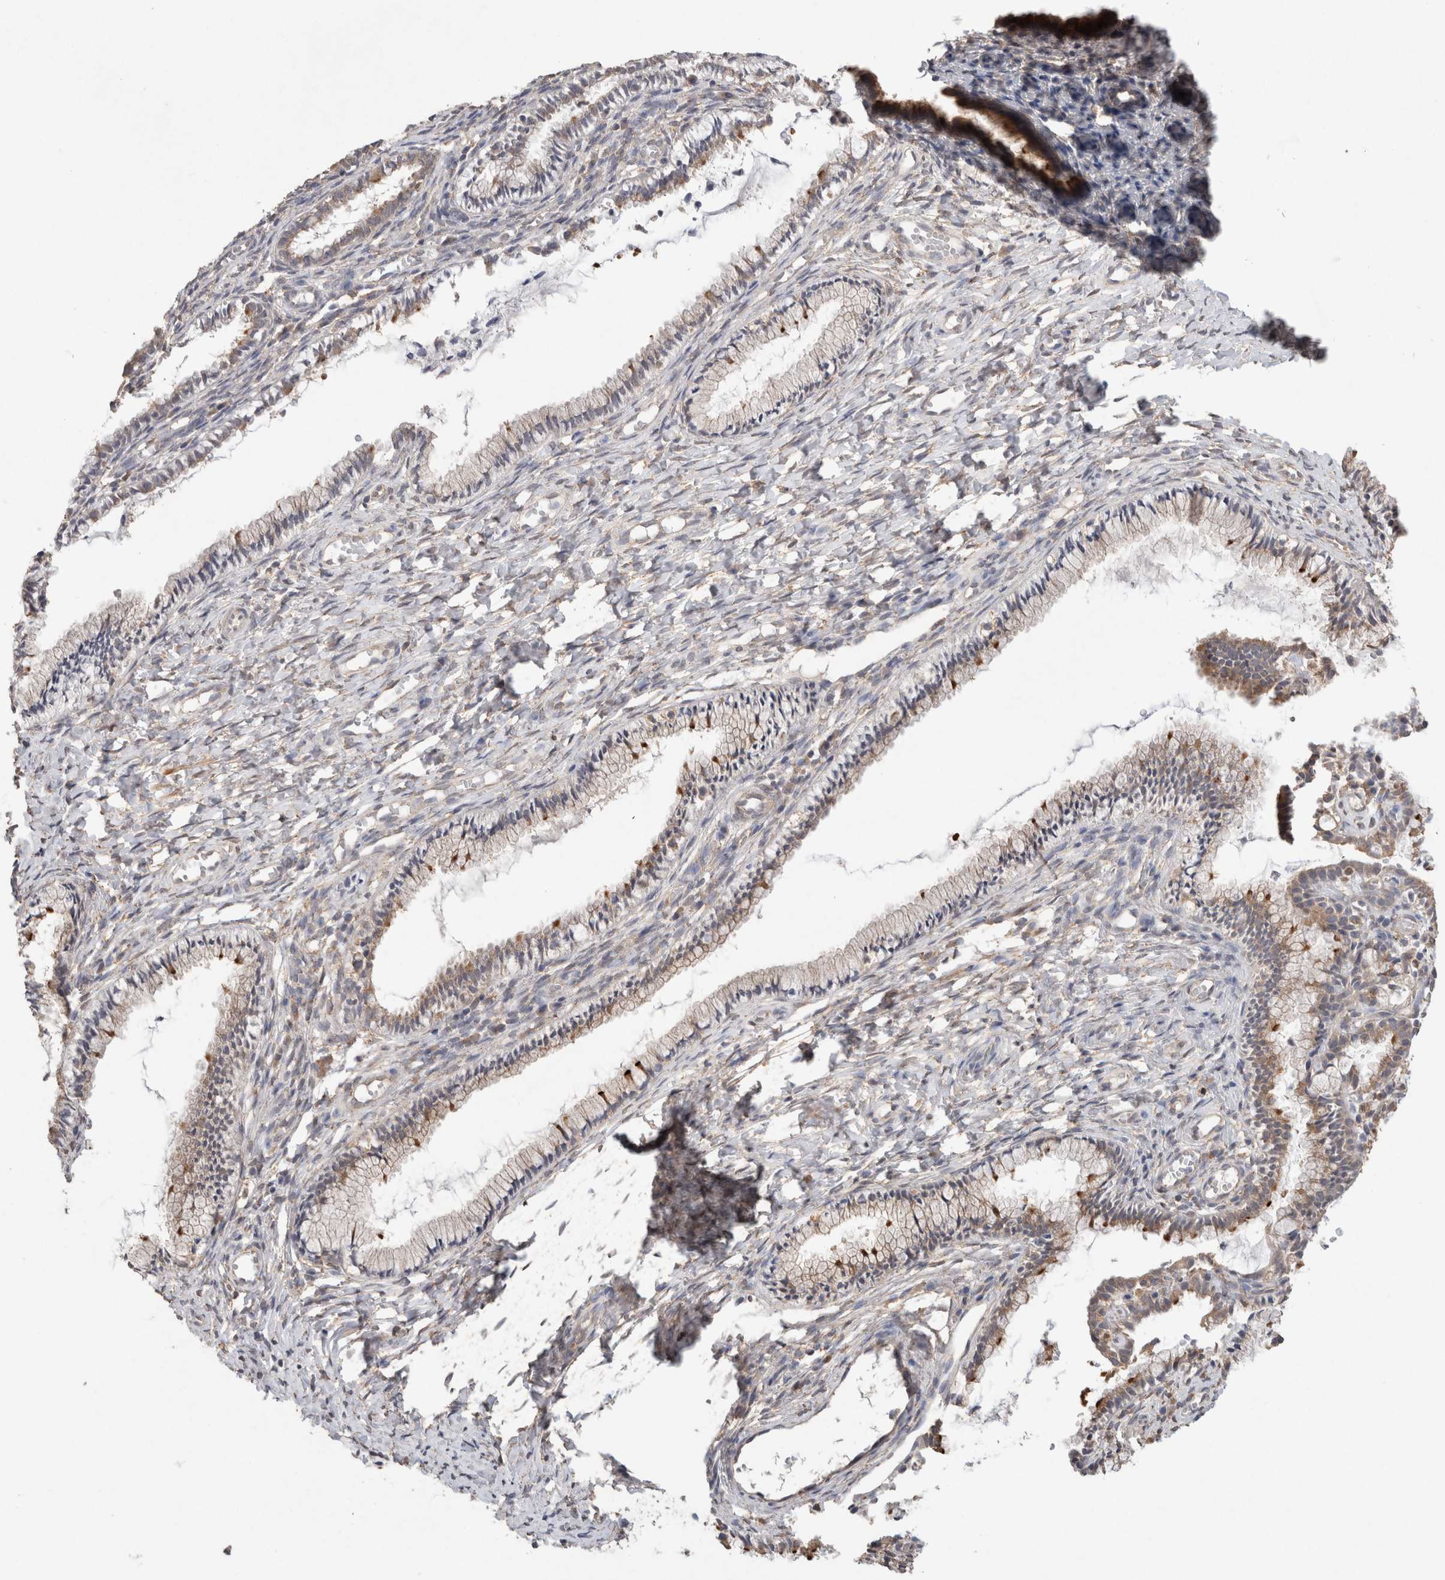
{"staining": {"intensity": "moderate", "quantity": "25%-75%", "location": "cytoplasmic/membranous"}, "tissue": "cervix", "cell_type": "Glandular cells", "image_type": "normal", "snomed": [{"axis": "morphology", "description": "Normal tissue, NOS"}, {"axis": "topography", "description": "Cervix"}], "caption": "A micrograph showing moderate cytoplasmic/membranous positivity in approximately 25%-75% of glandular cells in normal cervix, as visualized by brown immunohistochemical staining.", "gene": "RAB14", "patient": {"sex": "female", "age": 27}}